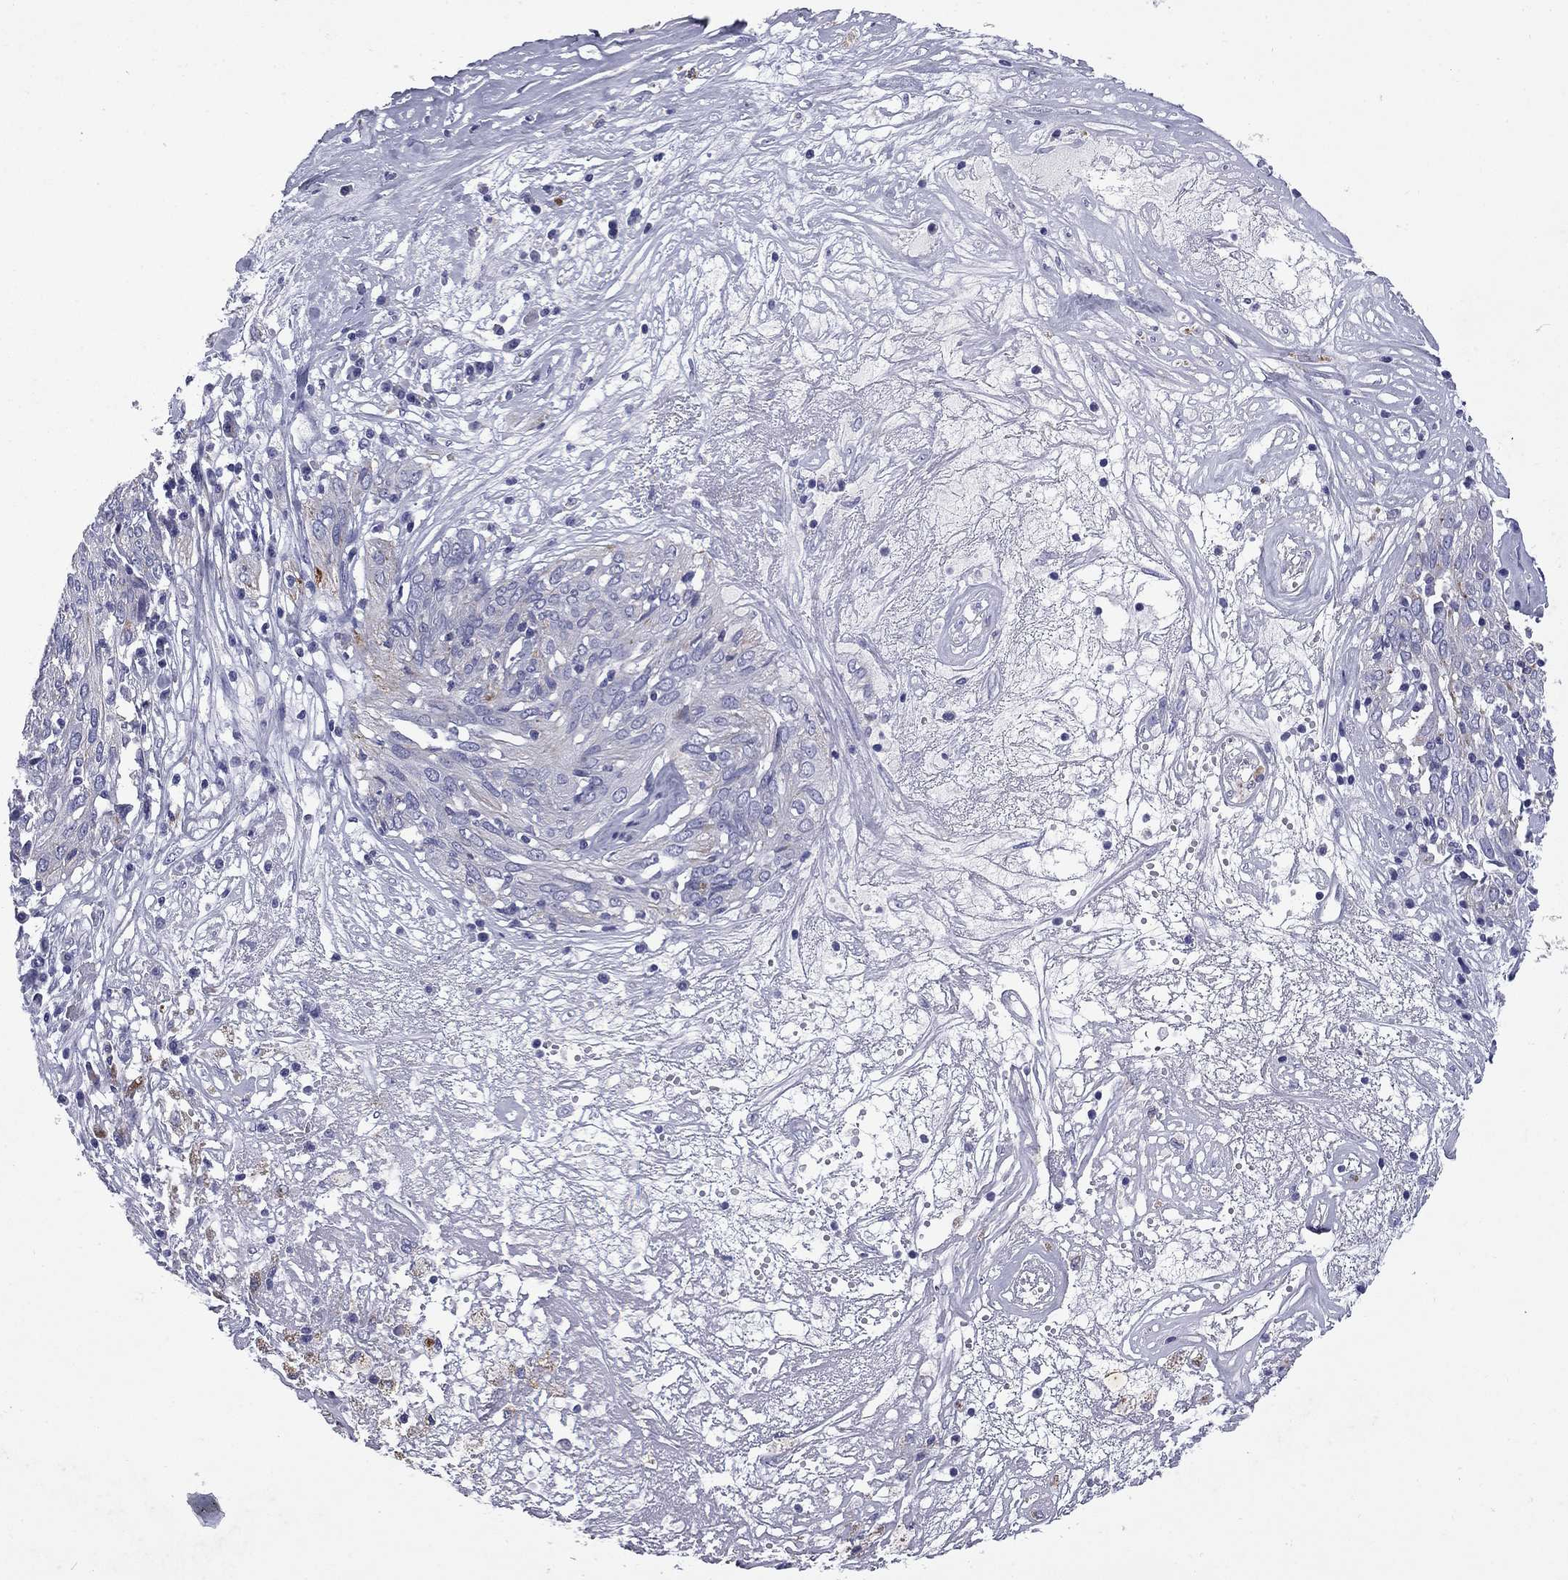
{"staining": {"intensity": "negative", "quantity": "none", "location": "none"}, "tissue": "ovarian cancer", "cell_type": "Tumor cells", "image_type": "cancer", "snomed": [{"axis": "morphology", "description": "Carcinoma, endometroid"}, {"axis": "topography", "description": "Ovary"}], "caption": "Ovarian cancer stained for a protein using immunohistochemistry shows no expression tumor cells.", "gene": "MADCAM1", "patient": {"sex": "female", "age": 50}}